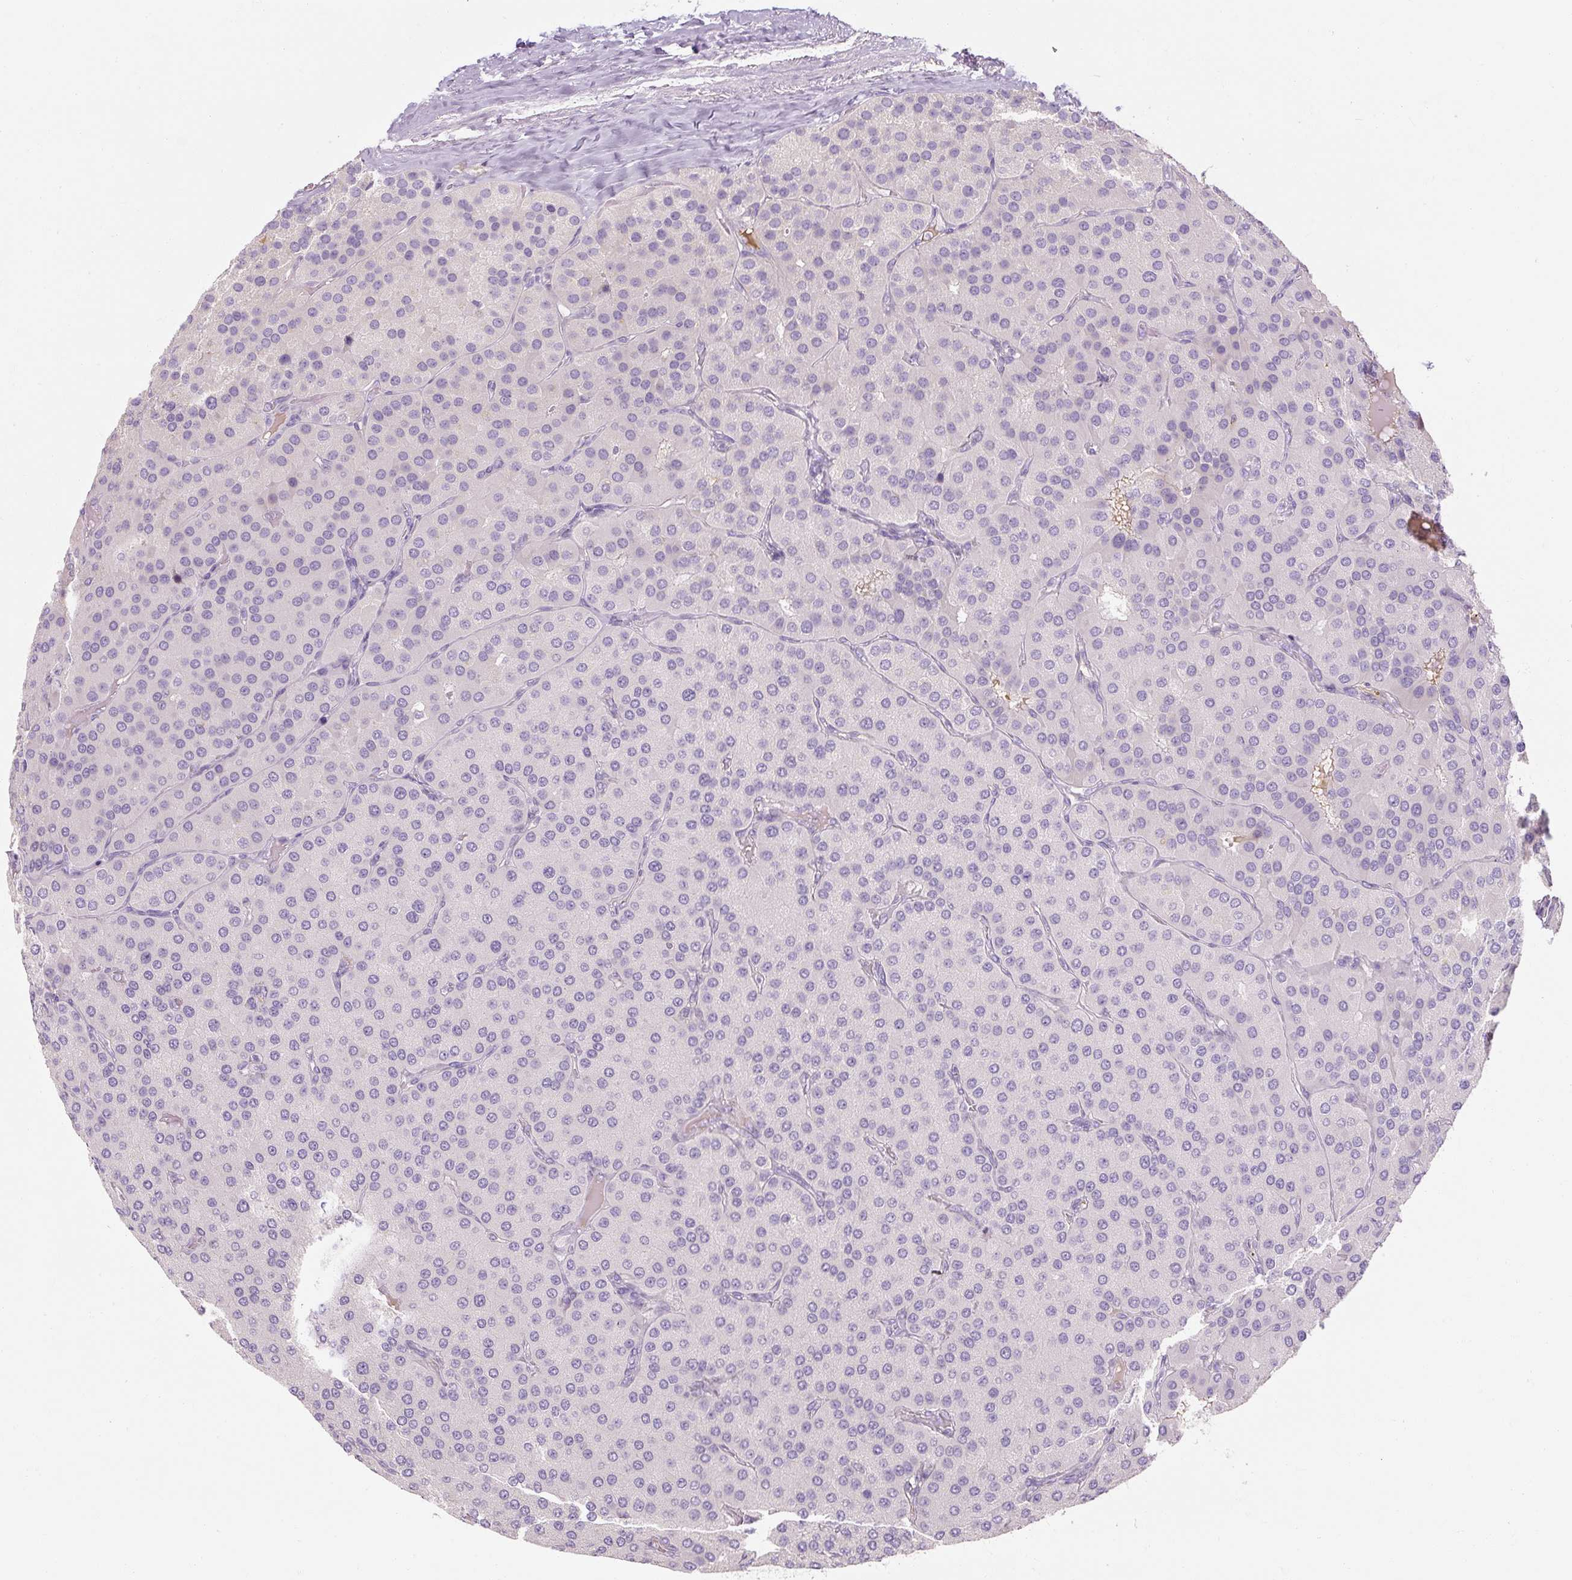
{"staining": {"intensity": "negative", "quantity": "none", "location": "none"}, "tissue": "parathyroid gland", "cell_type": "Glandular cells", "image_type": "normal", "snomed": [{"axis": "morphology", "description": "Normal tissue, NOS"}, {"axis": "morphology", "description": "Adenoma, NOS"}, {"axis": "topography", "description": "Parathyroid gland"}], "caption": "Protein analysis of normal parathyroid gland exhibits no significant expression in glandular cells. (DAB (3,3'-diaminobenzidine) IHC with hematoxylin counter stain).", "gene": "NFE2L3", "patient": {"sex": "female", "age": 86}}